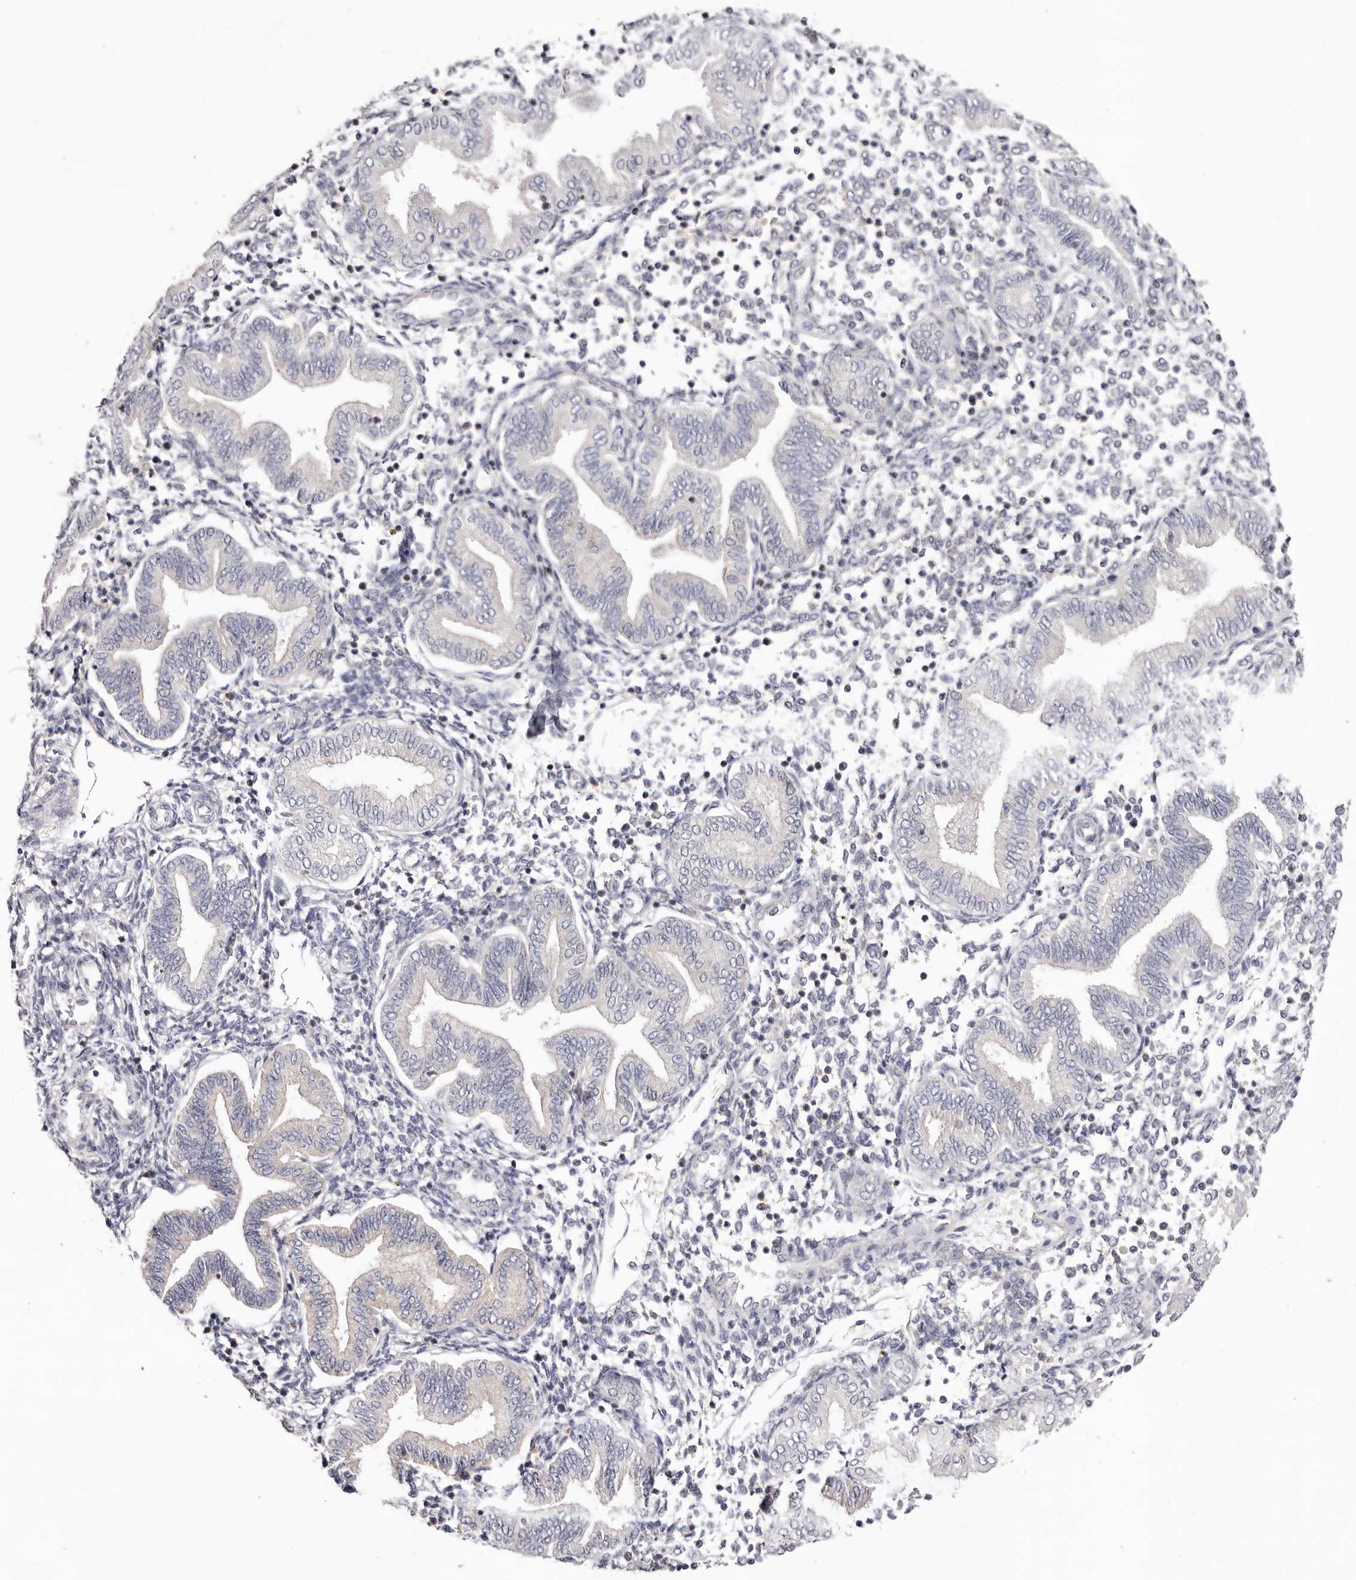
{"staining": {"intensity": "negative", "quantity": "none", "location": "none"}, "tissue": "endometrium", "cell_type": "Cells in endometrial stroma", "image_type": "normal", "snomed": [{"axis": "morphology", "description": "Normal tissue, NOS"}, {"axis": "topography", "description": "Endometrium"}], "caption": "Immunohistochemistry (IHC) of unremarkable endometrium displays no staining in cells in endometrial stroma.", "gene": "LMLN", "patient": {"sex": "female", "age": 53}}